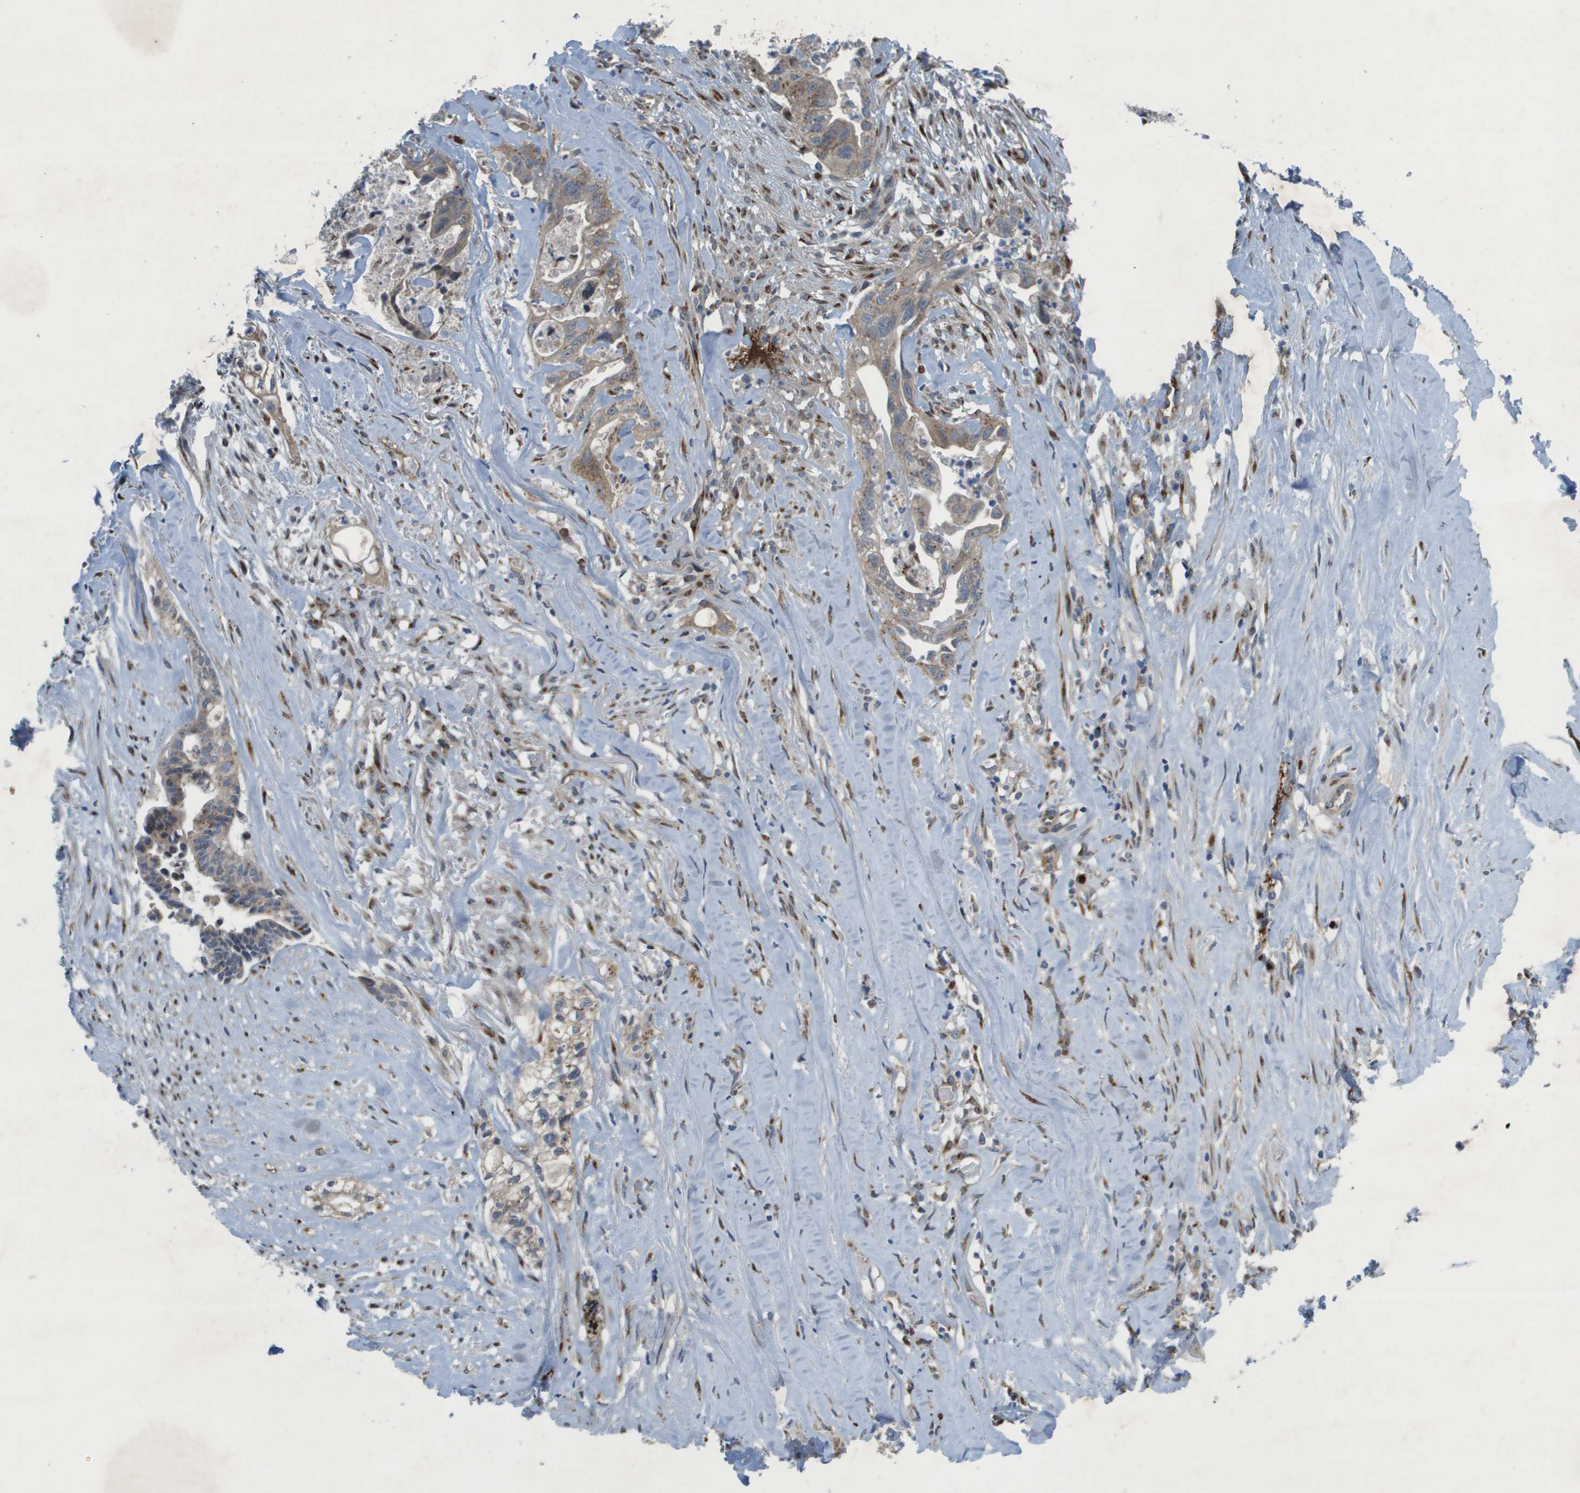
{"staining": {"intensity": "weak", "quantity": ">75%", "location": "cytoplasmic/membranous"}, "tissue": "liver cancer", "cell_type": "Tumor cells", "image_type": "cancer", "snomed": [{"axis": "morphology", "description": "Cholangiocarcinoma"}, {"axis": "topography", "description": "Liver"}], "caption": "This micrograph displays immunohistochemistry staining of human cholangiocarcinoma (liver), with low weak cytoplasmic/membranous staining in about >75% of tumor cells.", "gene": "QSOX2", "patient": {"sex": "female", "age": 70}}